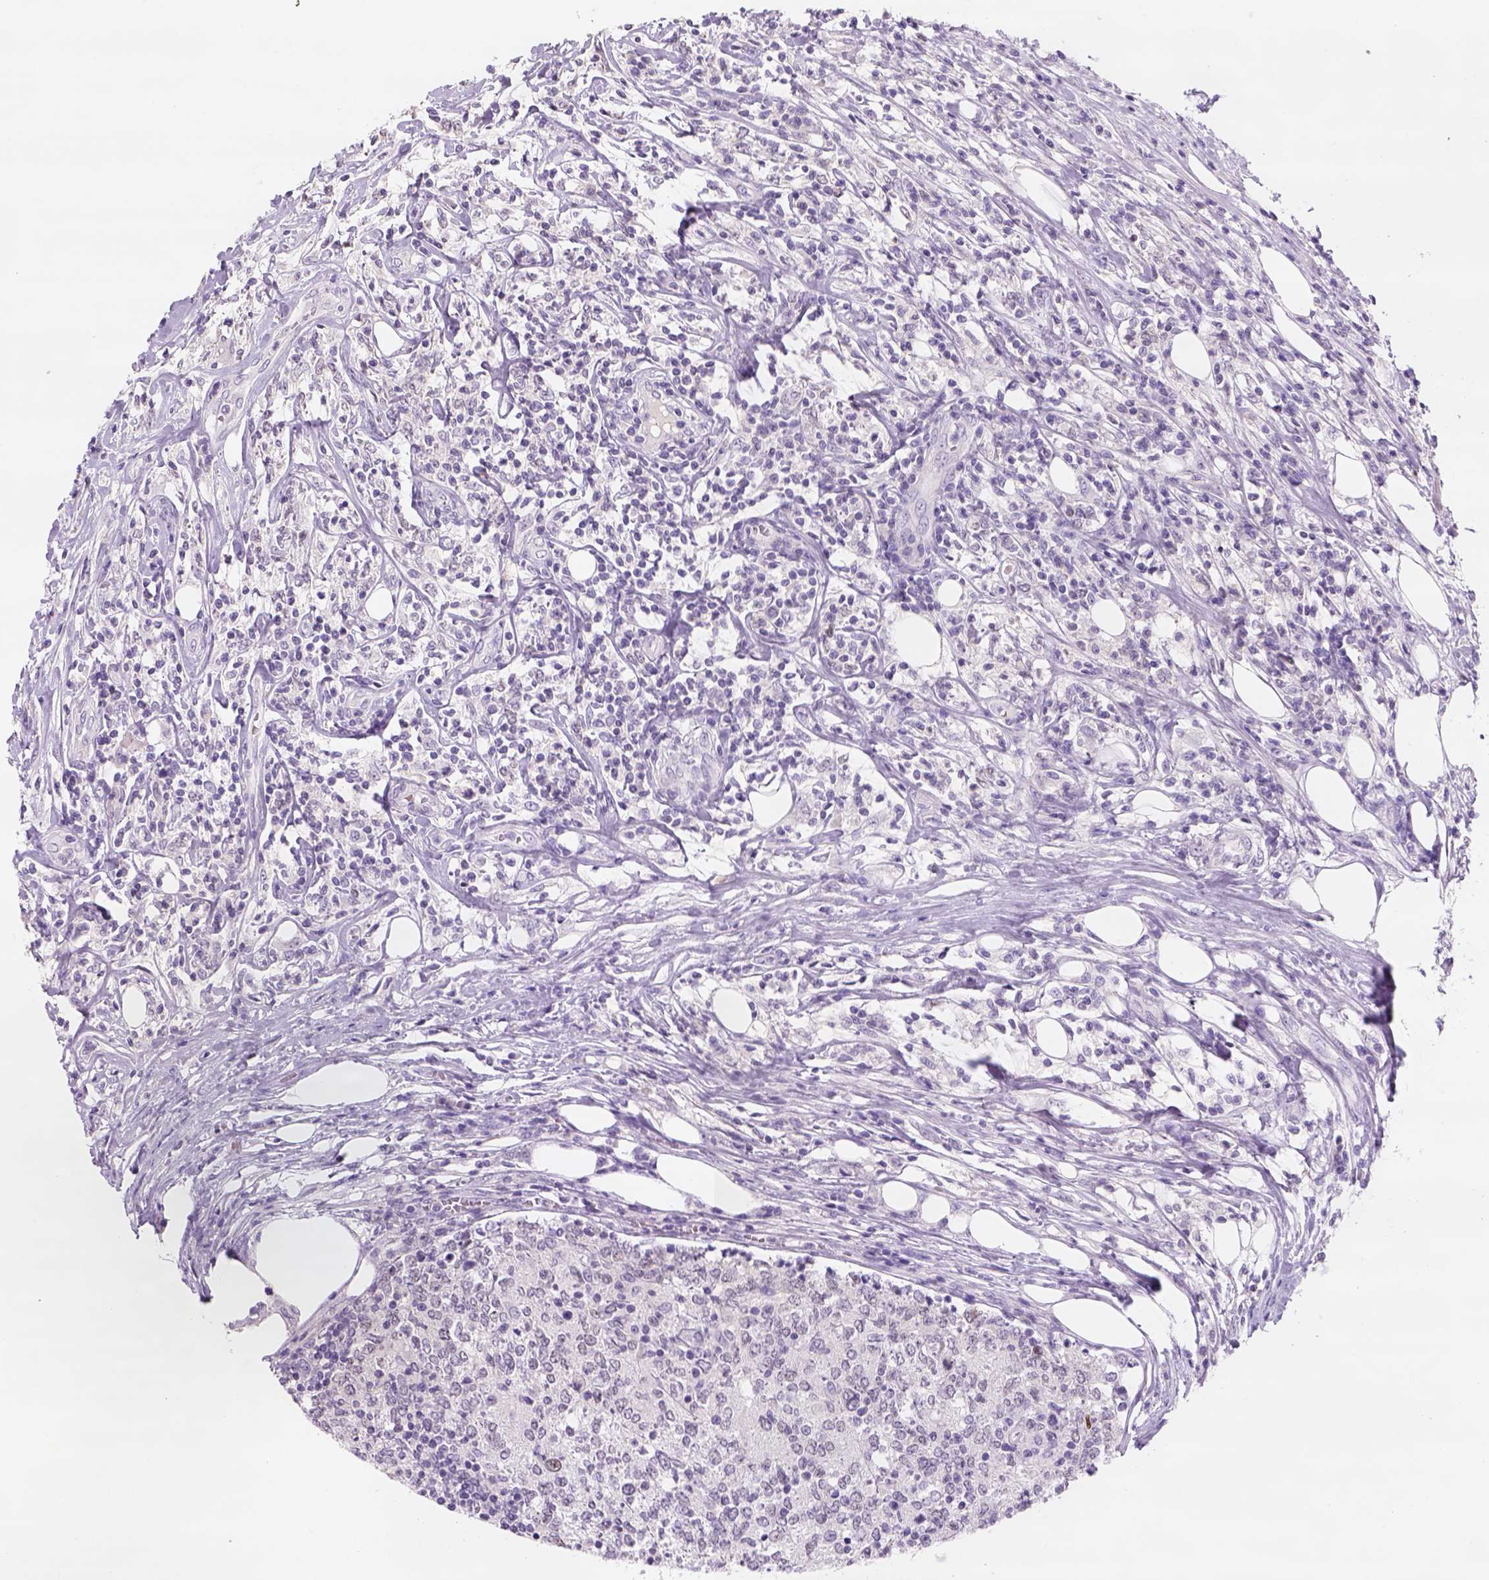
{"staining": {"intensity": "negative", "quantity": "none", "location": "none"}, "tissue": "lymphoma", "cell_type": "Tumor cells", "image_type": "cancer", "snomed": [{"axis": "morphology", "description": "Malignant lymphoma, non-Hodgkin's type, High grade"}, {"axis": "topography", "description": "Lymph node"}], "caption": "The photomicrograph shows no significant staining in tumor cells of malignant lymphoma, non-Hodgkin's type (high-grade).", "gene": "ZMAT4", "patient": {"sex": "female", "age": 84}}